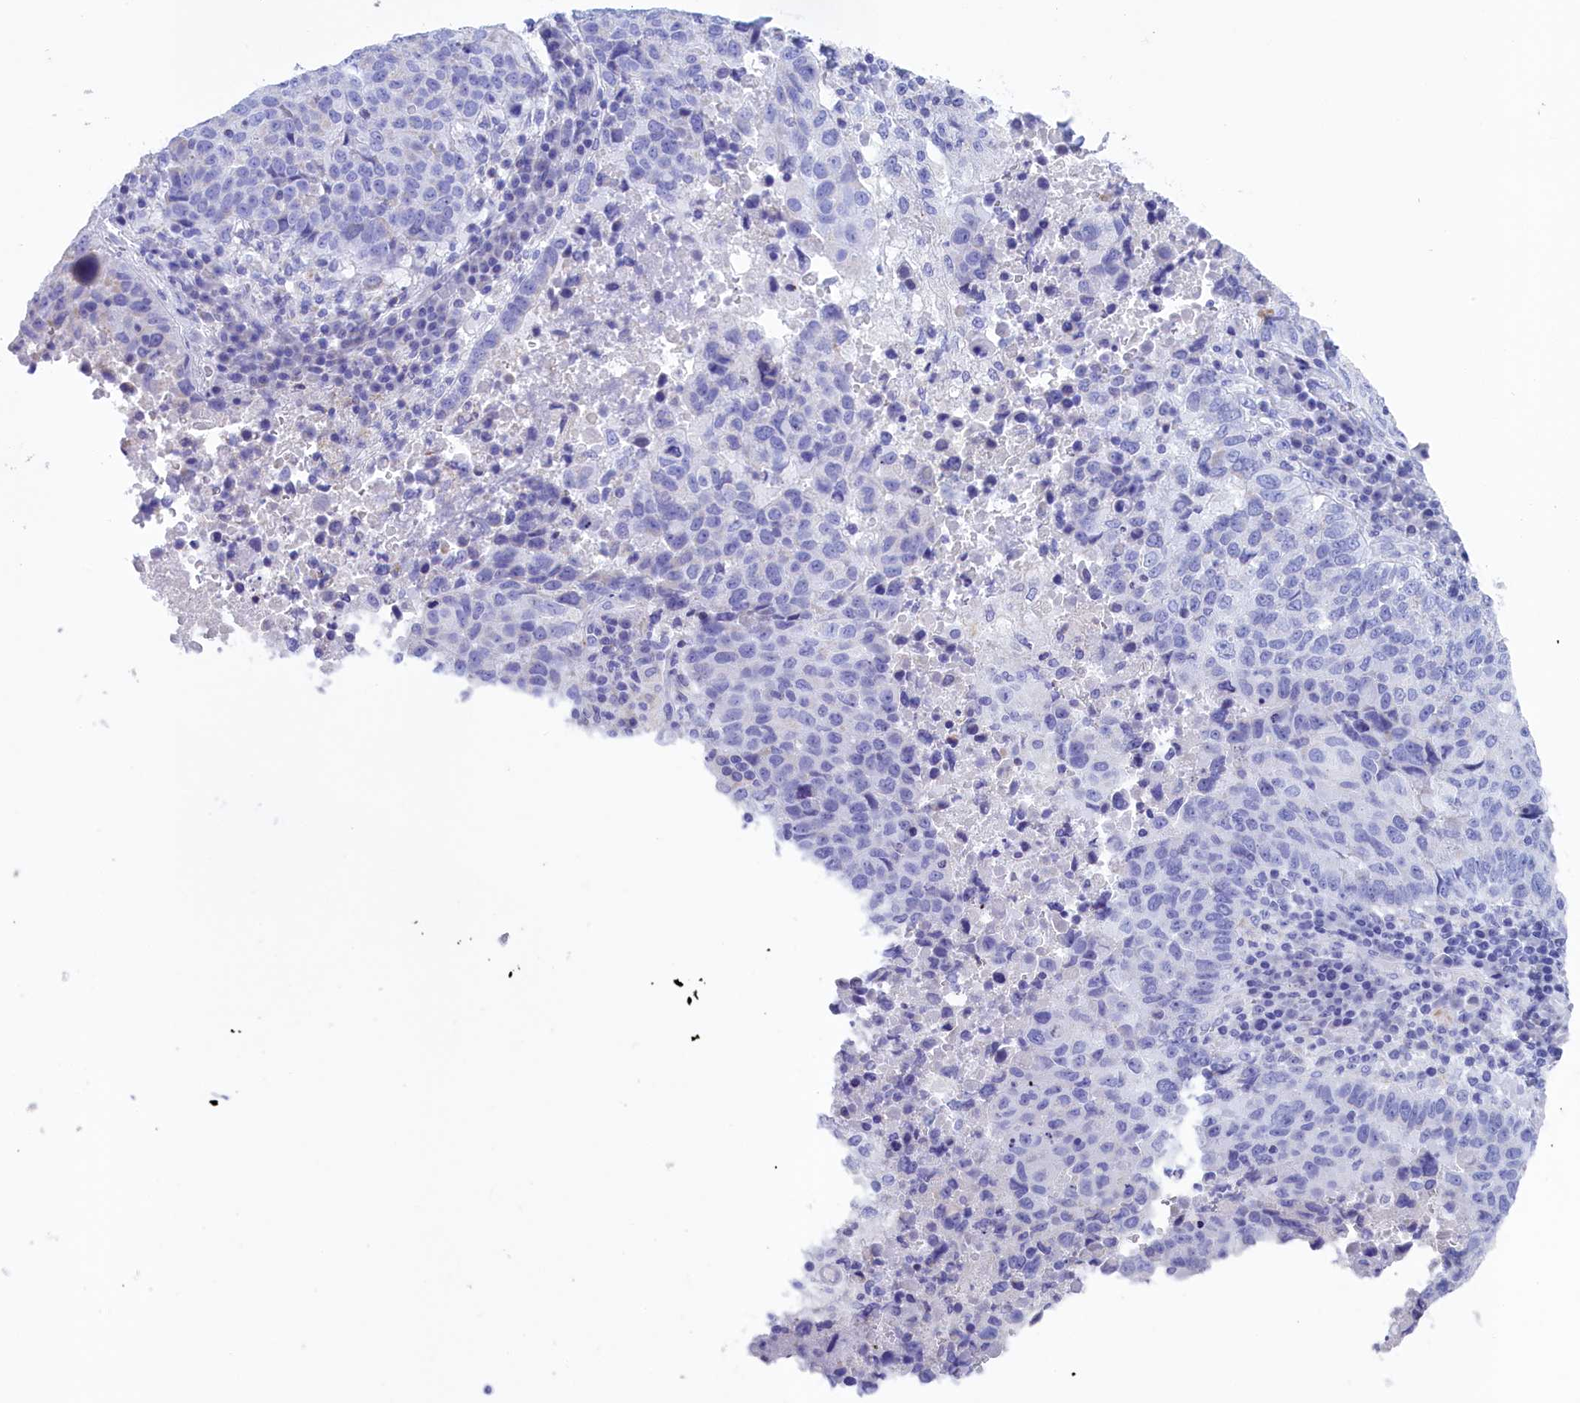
{"staining": {"intensity": "negative", "quantity": "none", "location": "none"}, "tissue": "lung cancer", "cell_type": "Tumor cells", "image_type": "cancer", "snomed": [{"axis": "morphology", "description": "Squamous cell carcinoma, NOS"}, {"axis": "topography", "description": "Lung"}], "caption": "Lung cancer was stained to show a protein in brown. There is no significant positivity in tumor cells. (DAB immunohistochemistry, high magnification).", "gene": "PRDM12", "patient": {"sex": "male", "age": 73}}